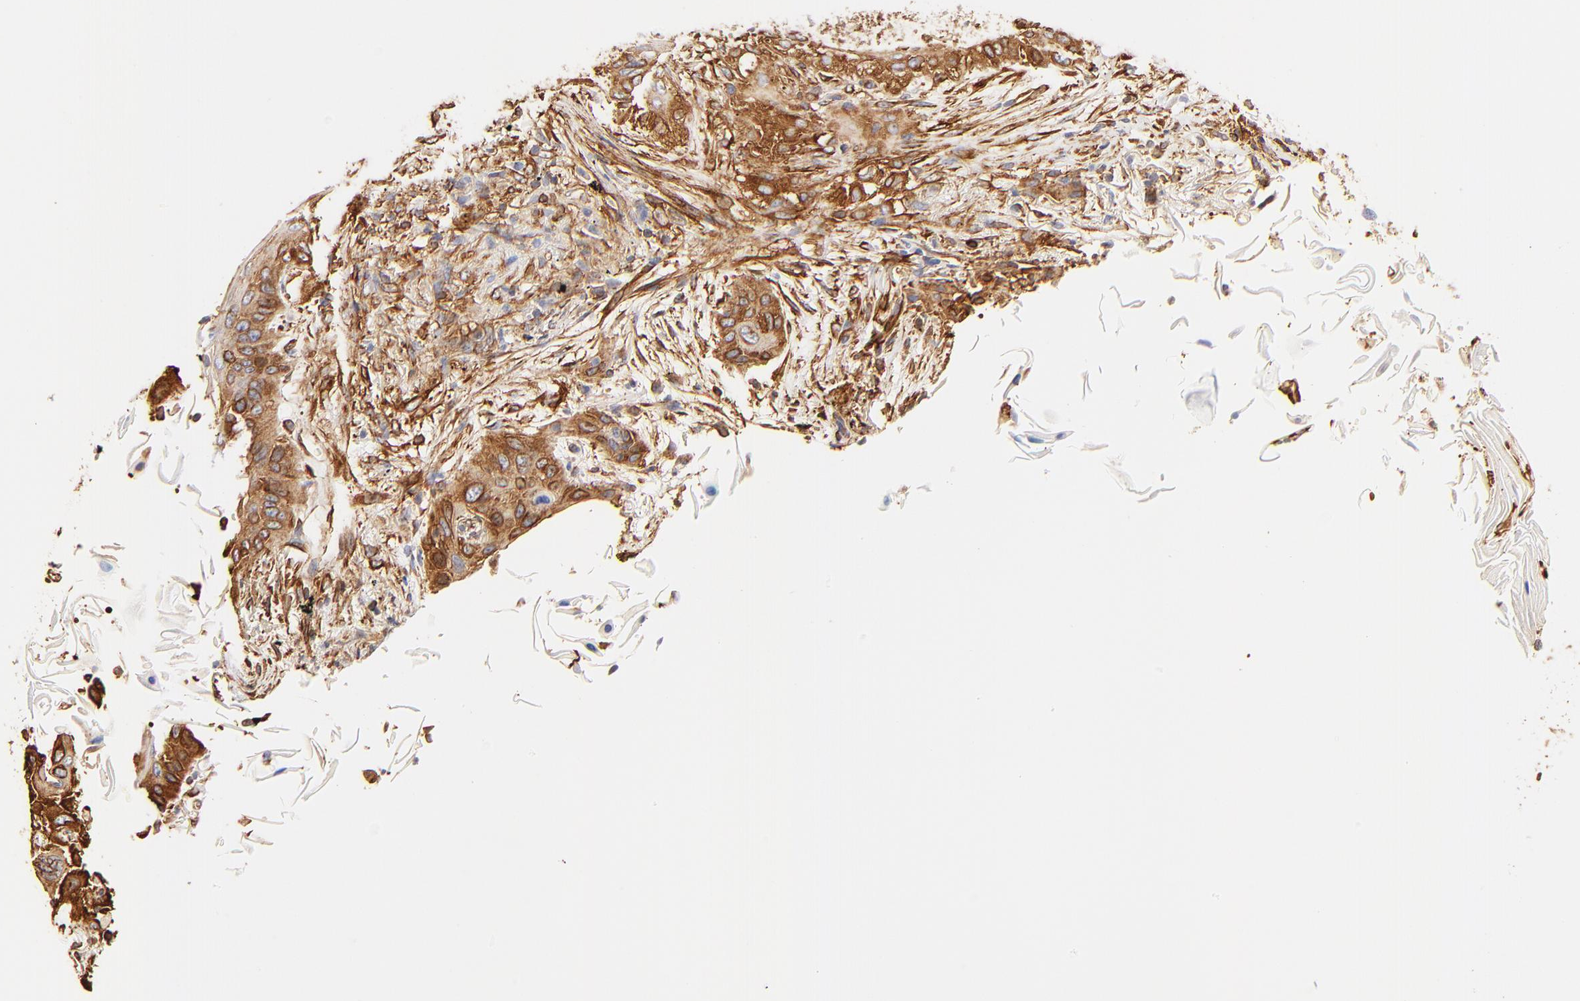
{"staining": {"intensity": "strong", "quantity": ">75%", "location": "cytoplasmic/membranous"}, "tissue": "lung cancer", "cell_type": "Tumor cells", "image_type": "cancer", "snomed": [{"axis": "morphology", "description": "Squamous cell carcinoma, NOS"}, {"axis": "topography", "description": "Lung"}], "caption": "A brown stain highlights strong cytoplasmic/membranous expression of a protein in human lung squamous cell carcinoma tumor cells.", "gene": "FLNA", "patient": {"sex": "female", "age": 67}}